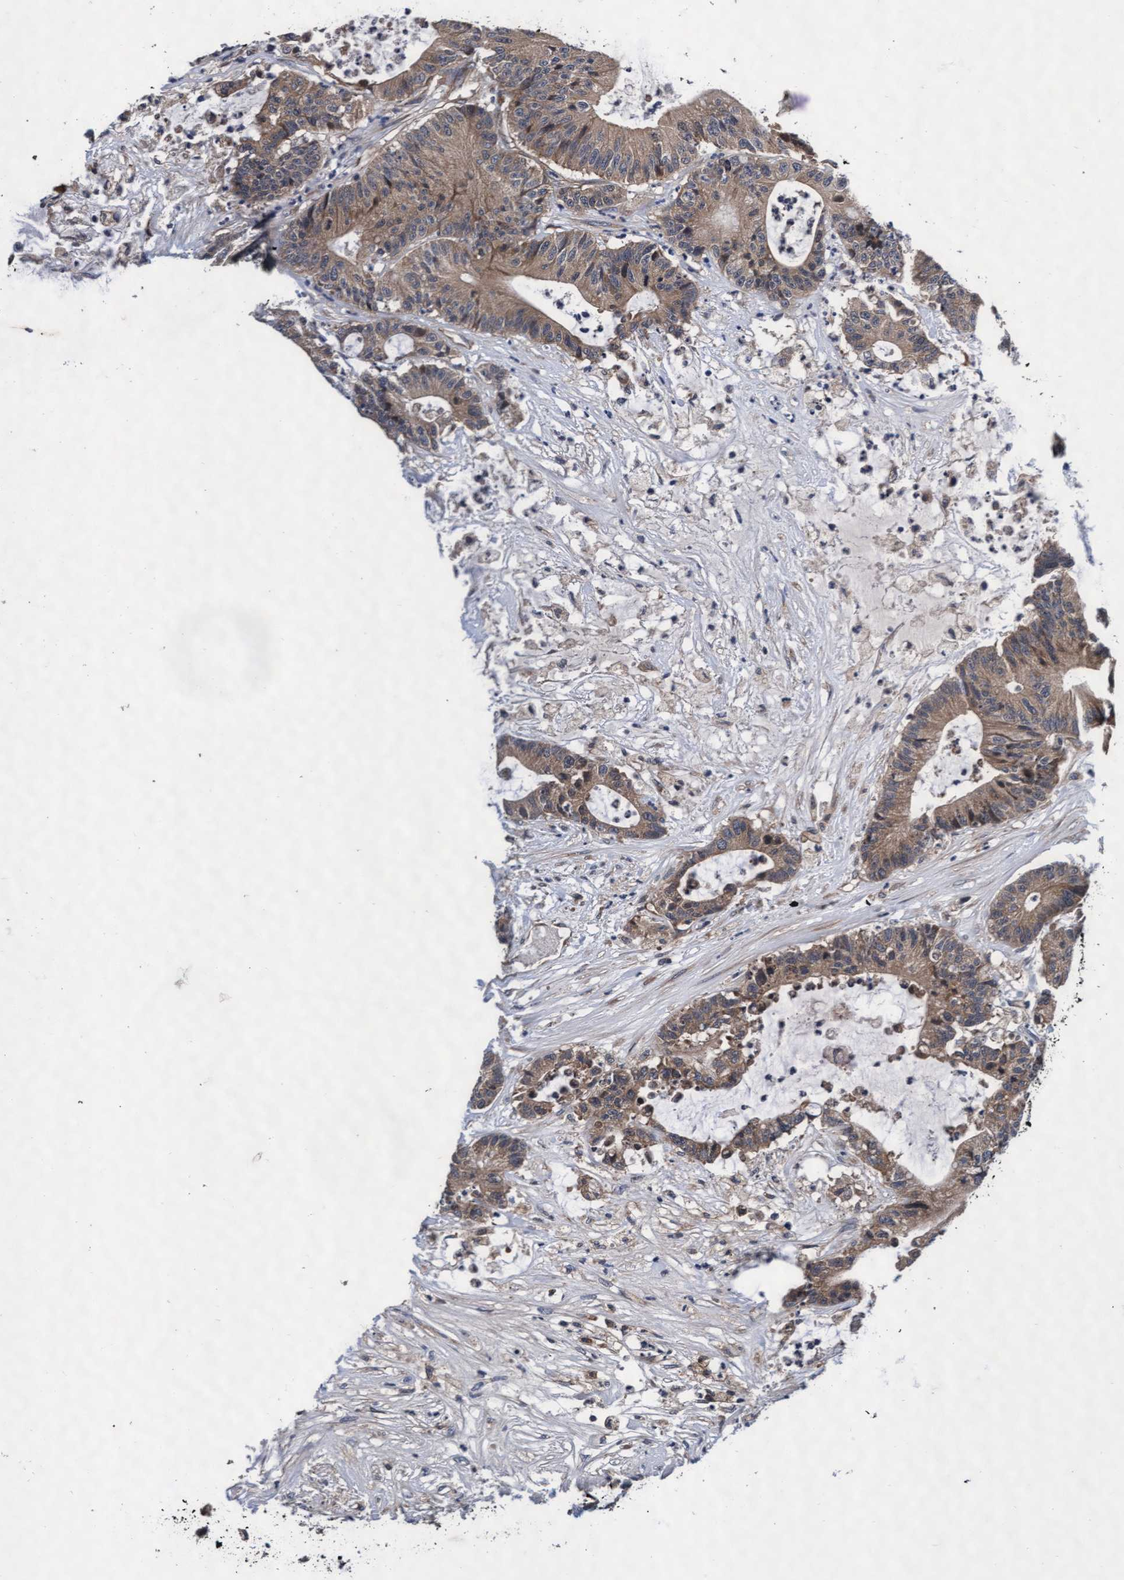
{"staining": {"intensity": "weak", "quantity": ">75%", "location": "cytoplasmic/membranous"}, "tissue": "colorectal cancer", "cell_type": "Tumor cells", "image_type": "cancer", "snomed": [{"axis": "morphology", "description": "Adenocarcinoma, NOS"}, {"axis": "topography", "description": "Colon"}], "caption": "IHC image of neoplastic tissue: colorectal adenocarcinoma stained using immunohistochemistry reveals low levels of weak protein expression localized specifically in the cytoplasmic/membranous of tumor cells, appearing as a cytoplasmic/membranous brown color.", "gene": "EFCAB13", "patient": {"sex": "female", "age": 84}}